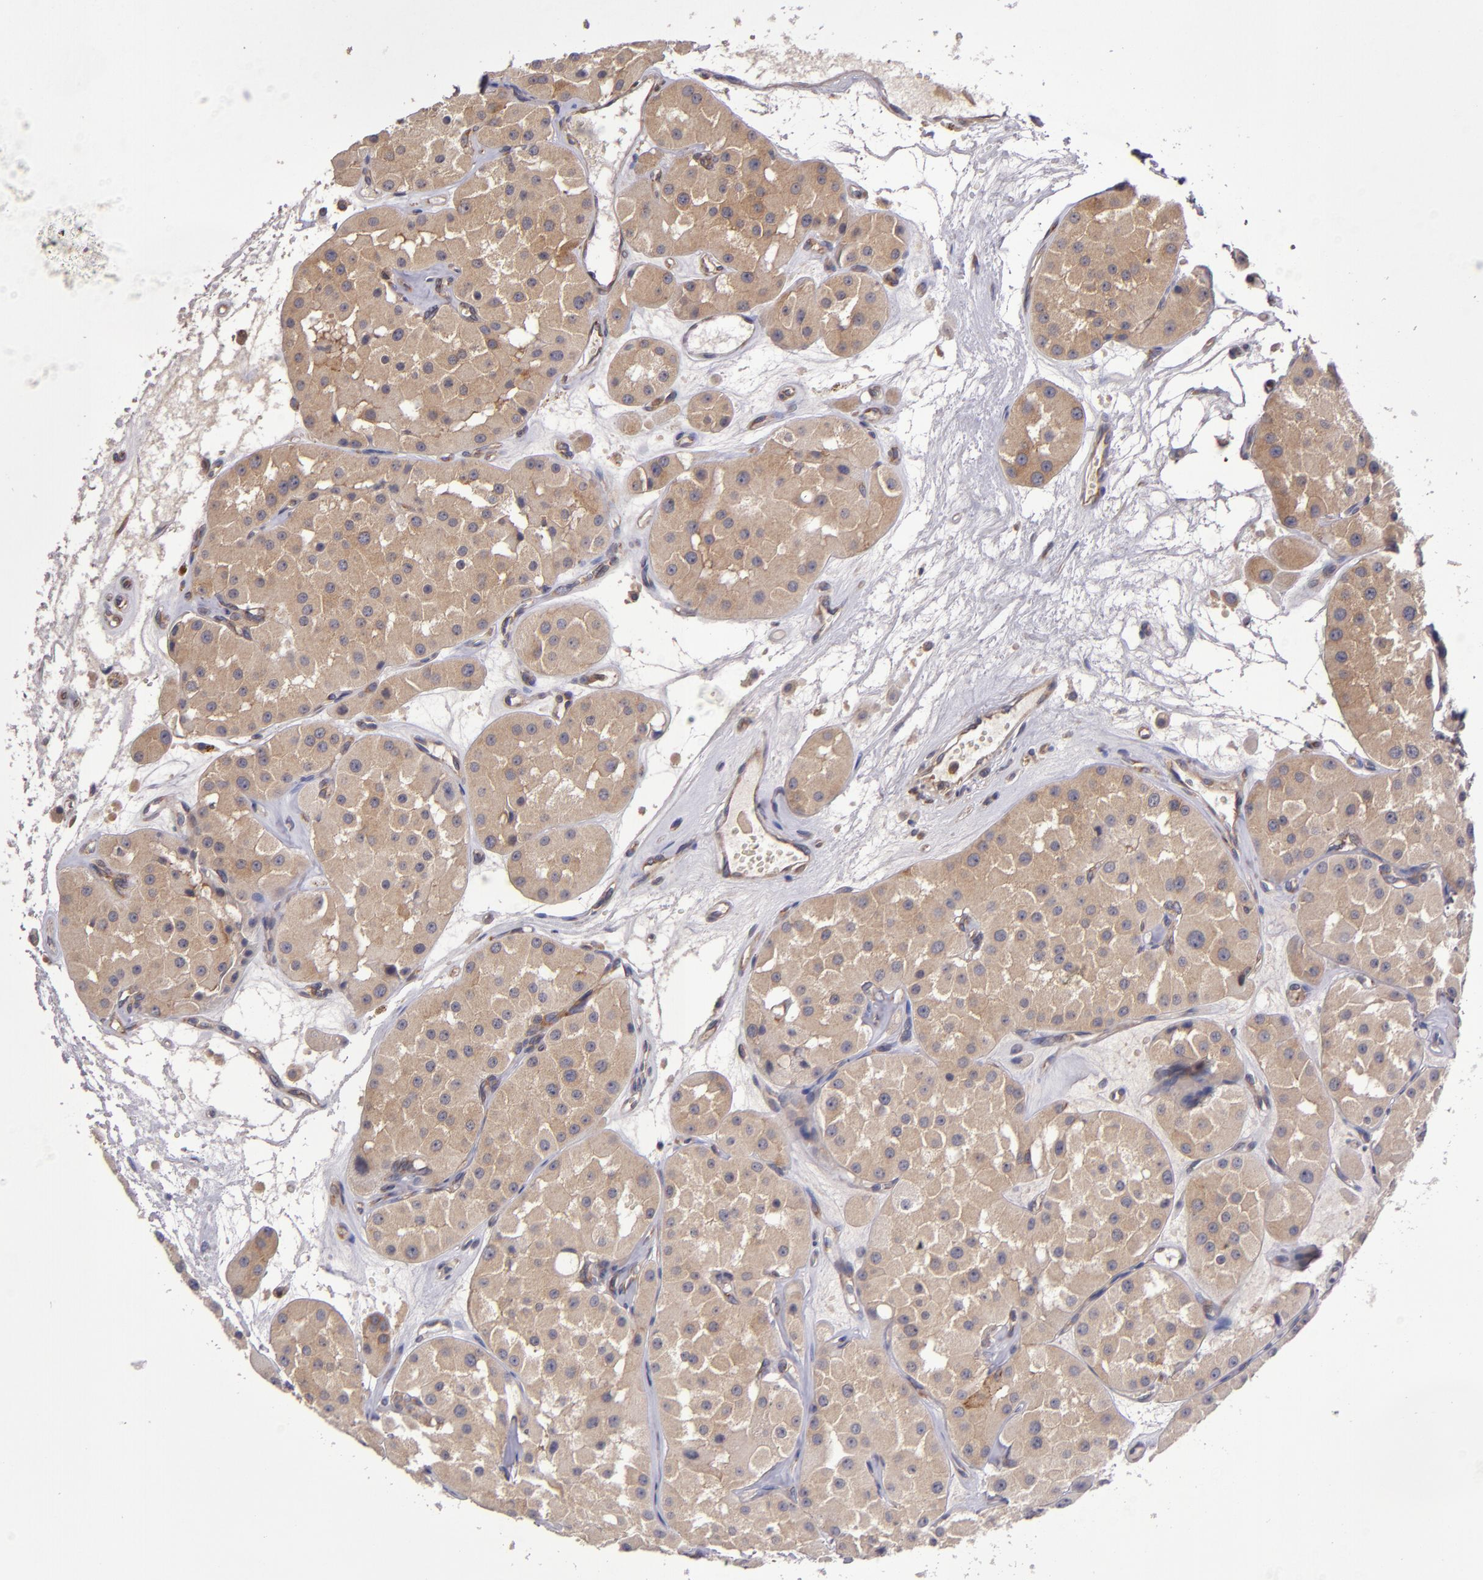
{"staining": {"intensity": "moderate", "quantity": ">75%", "location": "cytoplasmic/membranous"}, "tissue": "renal cancer", "cell_type": "Tumor cells", "image_type": "cancer", "snomed": [{"axis": "morphology", "description": "Adenocarcinoma, uncertain malignant potential"}, {"axis": "topography", "description": "Kidney"}], "caption": "An image of adenocarcinoma,  uncertain malignant potential (renal) stained for a protein reveals moderate cytoplasmic/membranous brown staining in tumor cells.", "gene": "EIF4ENIF1", "patient": {"sex": "male", "age": 63}}